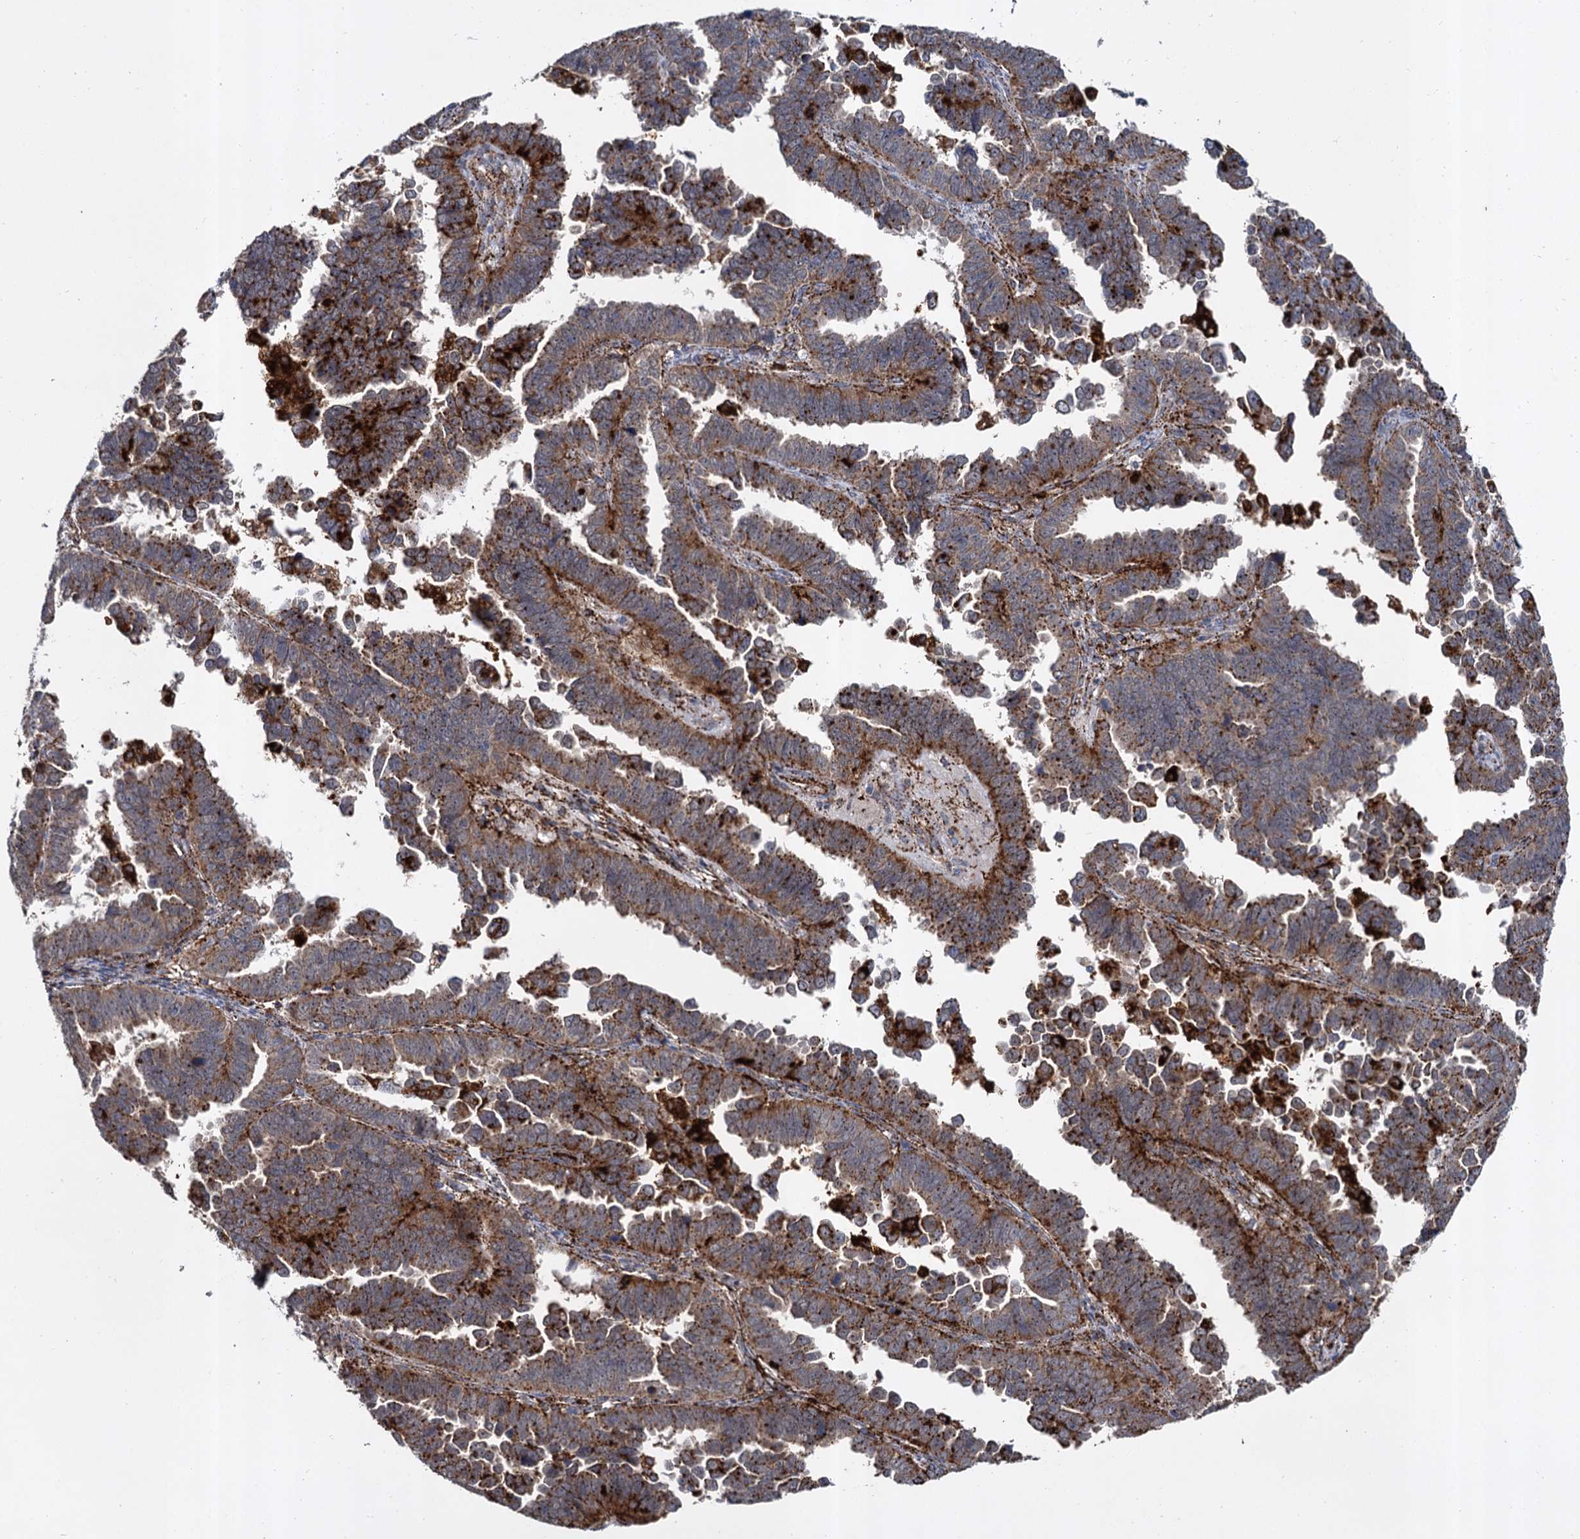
{"staining": {"intensity": "strong", "quantity": "25%-75%", "location": "cytoplasmic/membranous"}, "tissue": "endometrial cancer", "cell_type": "Tumor cells", "image_type": "cancer", "snomed": [{"axis": "morphology", "description": "Adenocarcinoma, NOS"}, {"axis": "topography", "description": "Endometrium"}], "caption": "Brown immunohistochemical staining in endometrial cancer exhibits strong cytoplasmic/membranous expression in about 25%-75% of tumor cells.", "gene": "GBA1", "patient": {"sex": "female", "age": 75}}